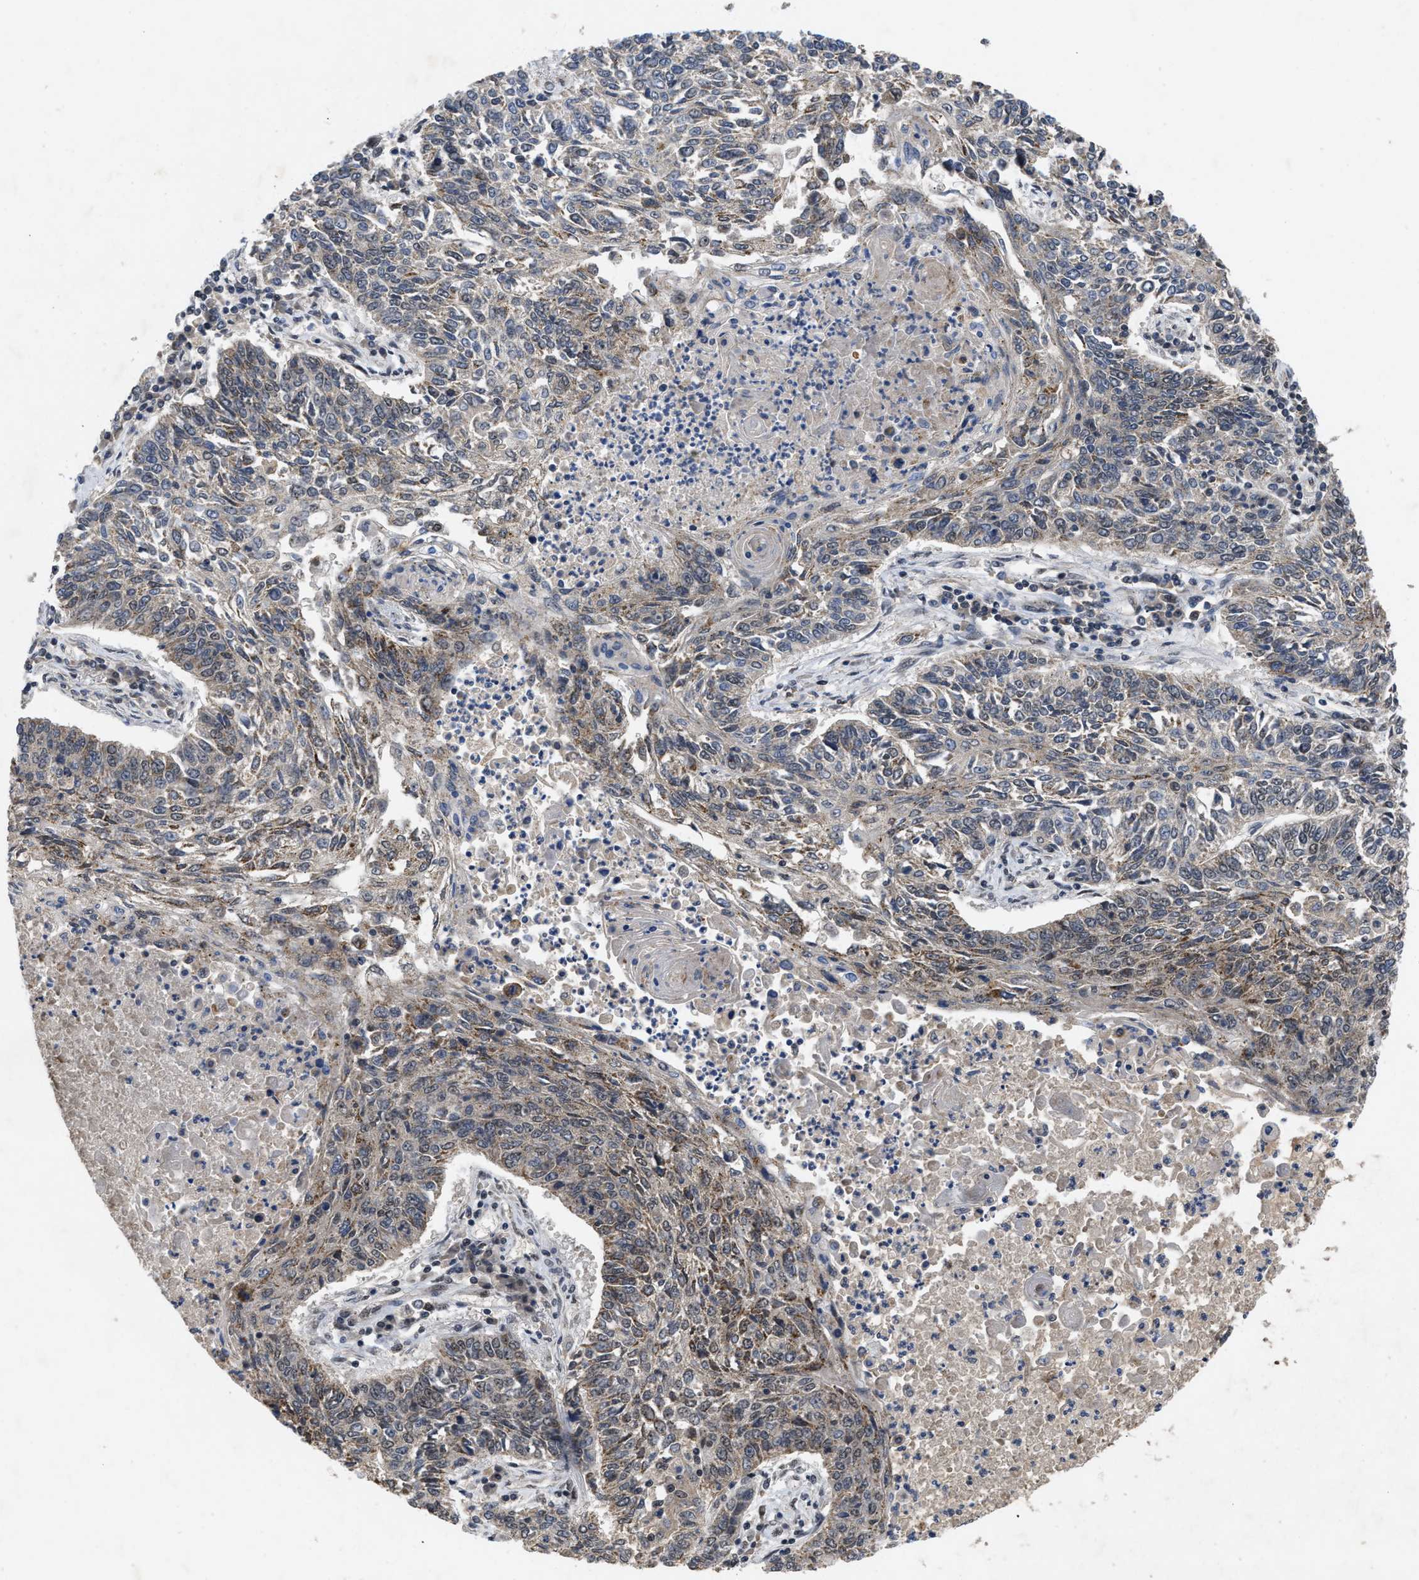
{"staining": {"intensity": "weak", "quantity": "25%-75%", "location": "cytoplasmic/membranous"}, "tissue": "lung cancer", "cell_type": "Tumor cells", "image_type": "cancer", "snomed": [{"axis": "morphology", "description": "Normal tissue, NOS"}, {"axis": "morphology", "description": "Squamous cell carcinoma, NOS"}, {"axis": "topography", "description": "Cartilage tissue"}, {"axis": "topography", "description": "Bronchus"}, {"axis": "topography", "description": "Lung"}], "caption": "The image shows immunohistochemical staining of lung cancer. There is weak cytoplasmic/membranous positivity is appreciated in approximately 25%-75% of tumor cells.", "gene": "ZNF346", "patient": {"sex": "female", "age": 49}}